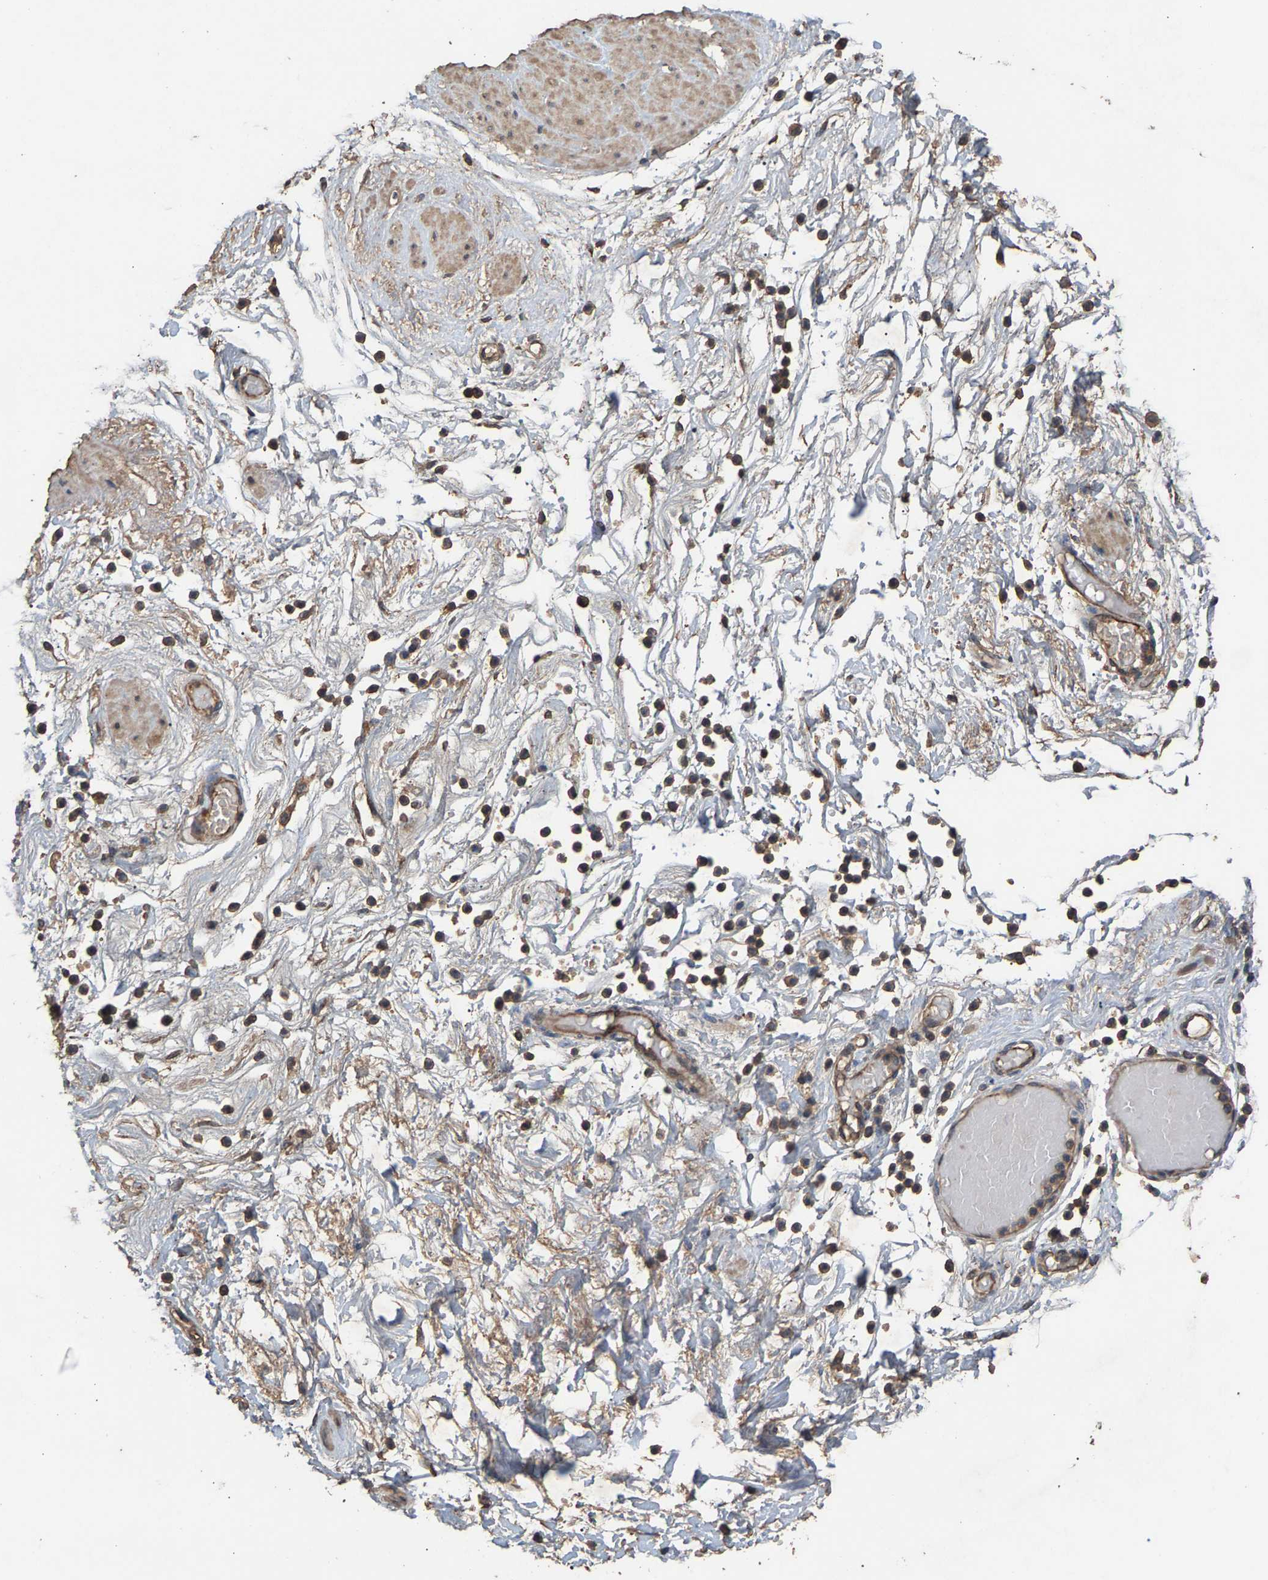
{"staining": {"intensity": "strong", "quantity": ">75%", "location": "cytoplasmic/membranous"}, "tissue": "adipose tissue", "cell_type": "Adipocytes", "image_type": "normal", "snomed": [{"axis": "morphology", "description": "Normal tissue, NOS"}, {"axis": "topography", "description": "Soft tissue"}, {"axis": "topography", "description": "Vascular tissue"}], "caption": "Immunohistochemical staining of unremarkable human adipose tissue exhibits strong cytoplasmic/membranous protein expression in about >75% of adipocytes. Nuclei are stained in blue.", "gene": "HTRA3", "patient": {"sex": "female", "age": 35}}